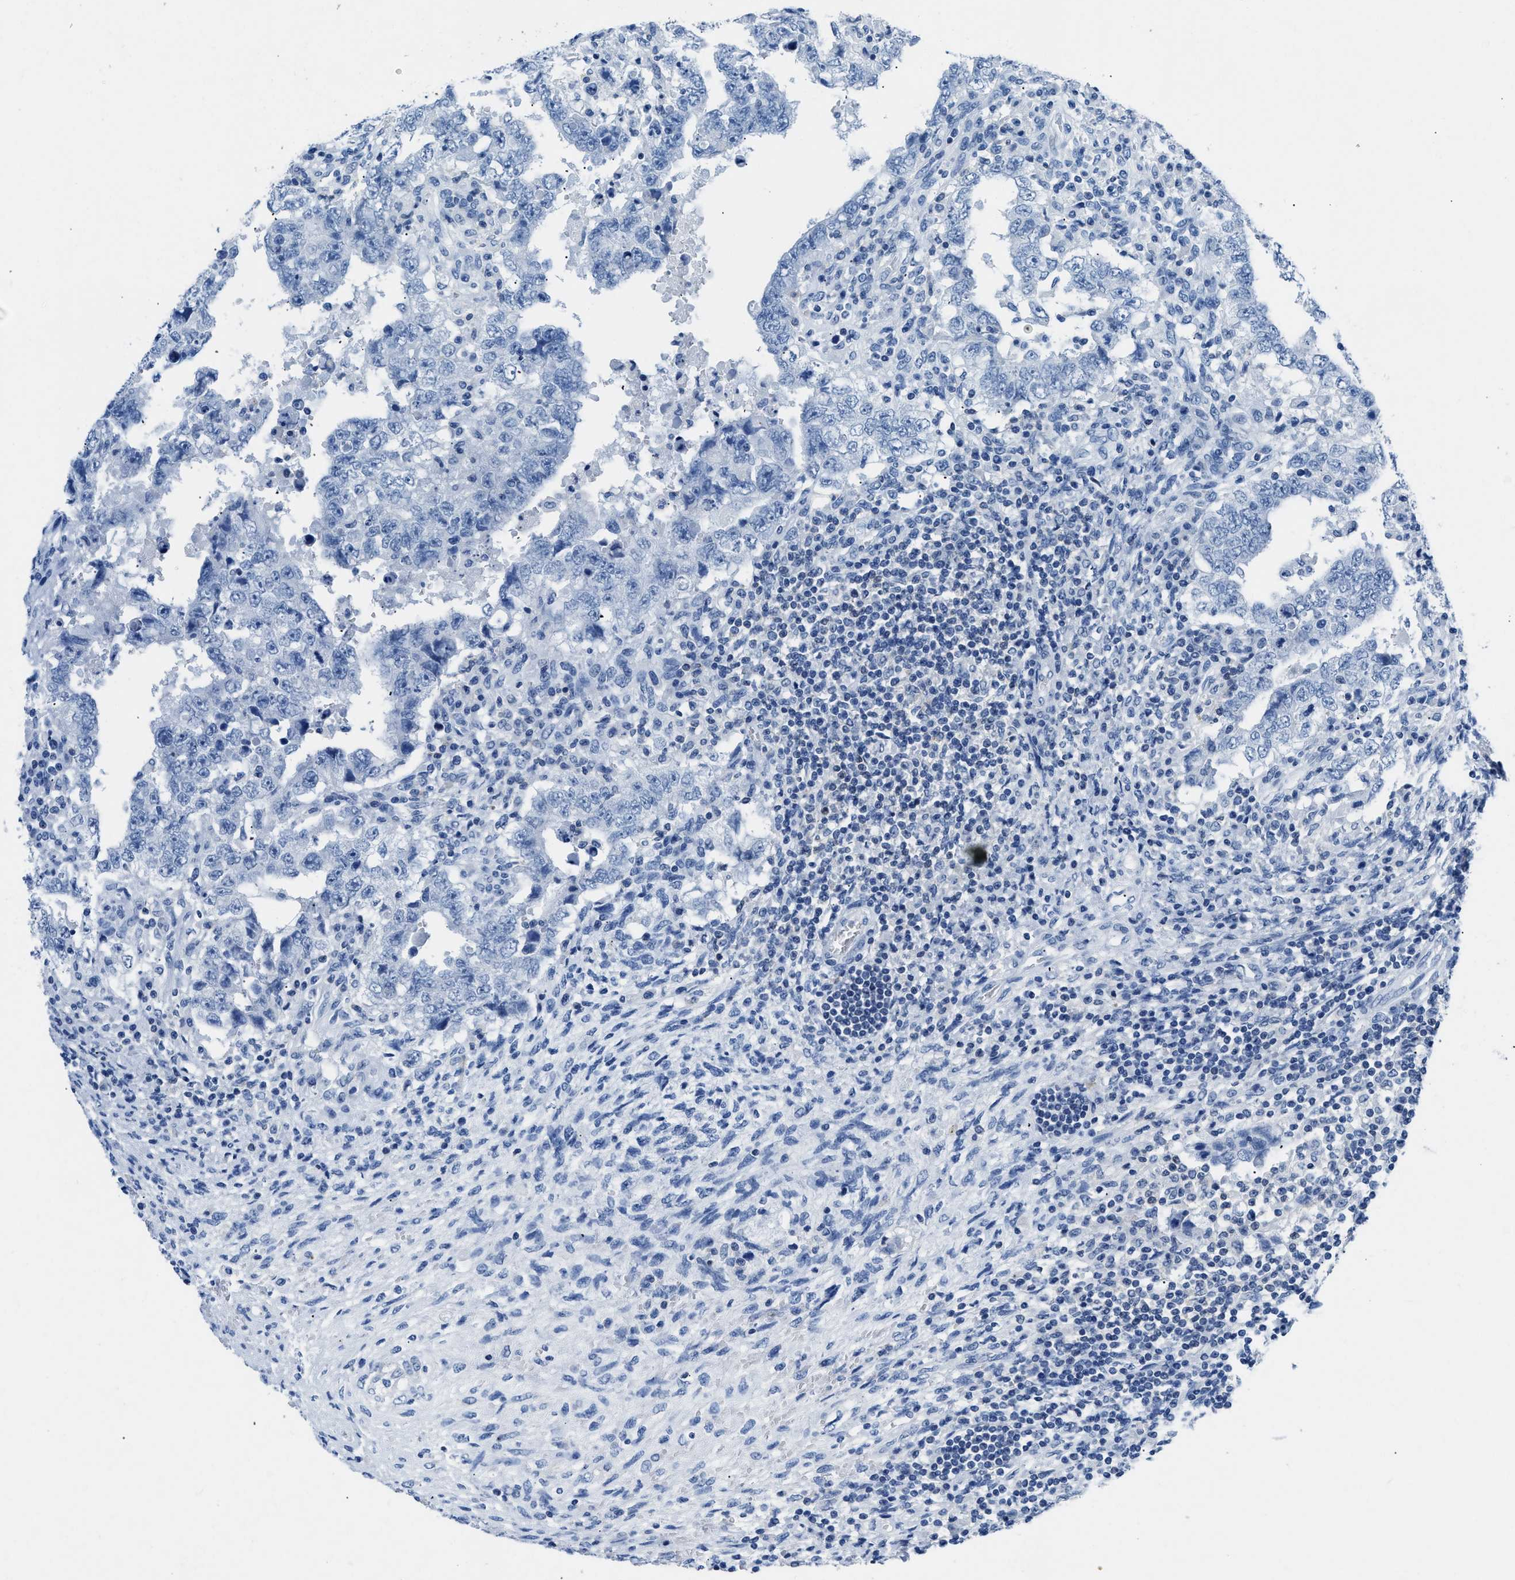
{"staining": {"intensity": "negative", "quantity": "none", "location": "none"}, "tissue": "testis cancer", "cell_type": "Tumor cells", "image_type": "cancer", "snomed": [{"axis": "morphology", "description": "Carcinoma, Embryonal, NOS"}, {"axis": "topography", "description": "Testis"}], "caption": "Image shows no significant protein positivity in tumor cells of testis cancer.", "gene": "NFATC2", "patient": {"sex": "male", "age": 26}}